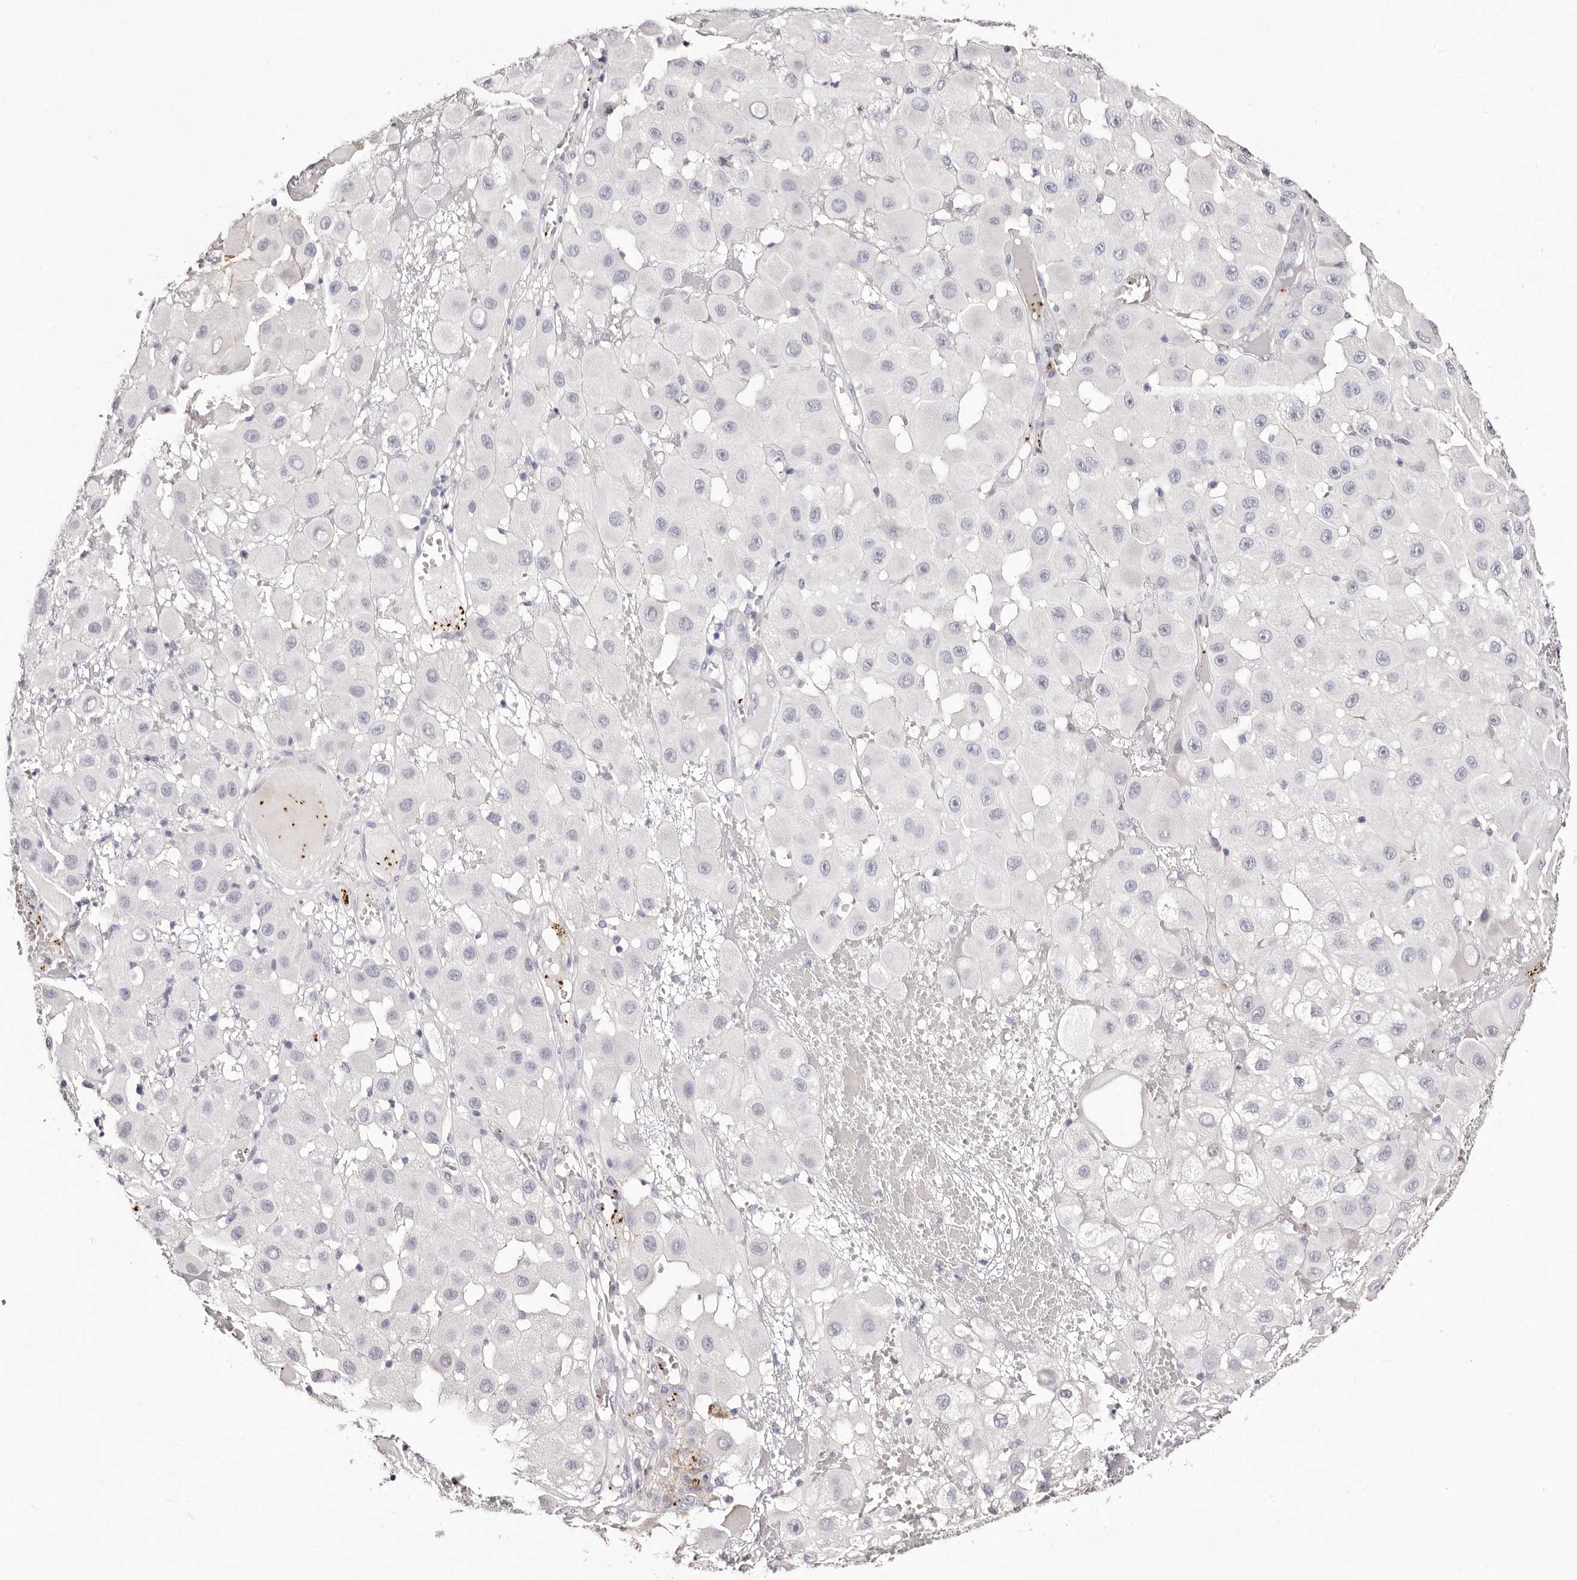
{"staining": {"intensity": "negative", "quantity": "none", "location": "none"}, "tissue": "melanoma", "cell_type": "Tumor cells", "image_type": "cancer", "snomed": [{"axis": "morphology", "description": "Malignant melanoma, NOS"}, {"axis": "topography", "description": "Skin"}], "caption": "Protein analysis of melanoma demonstrates no significant expression in tumor cells.", "gene": "PF4", "patient": {"sex": "female", "age": 81}}